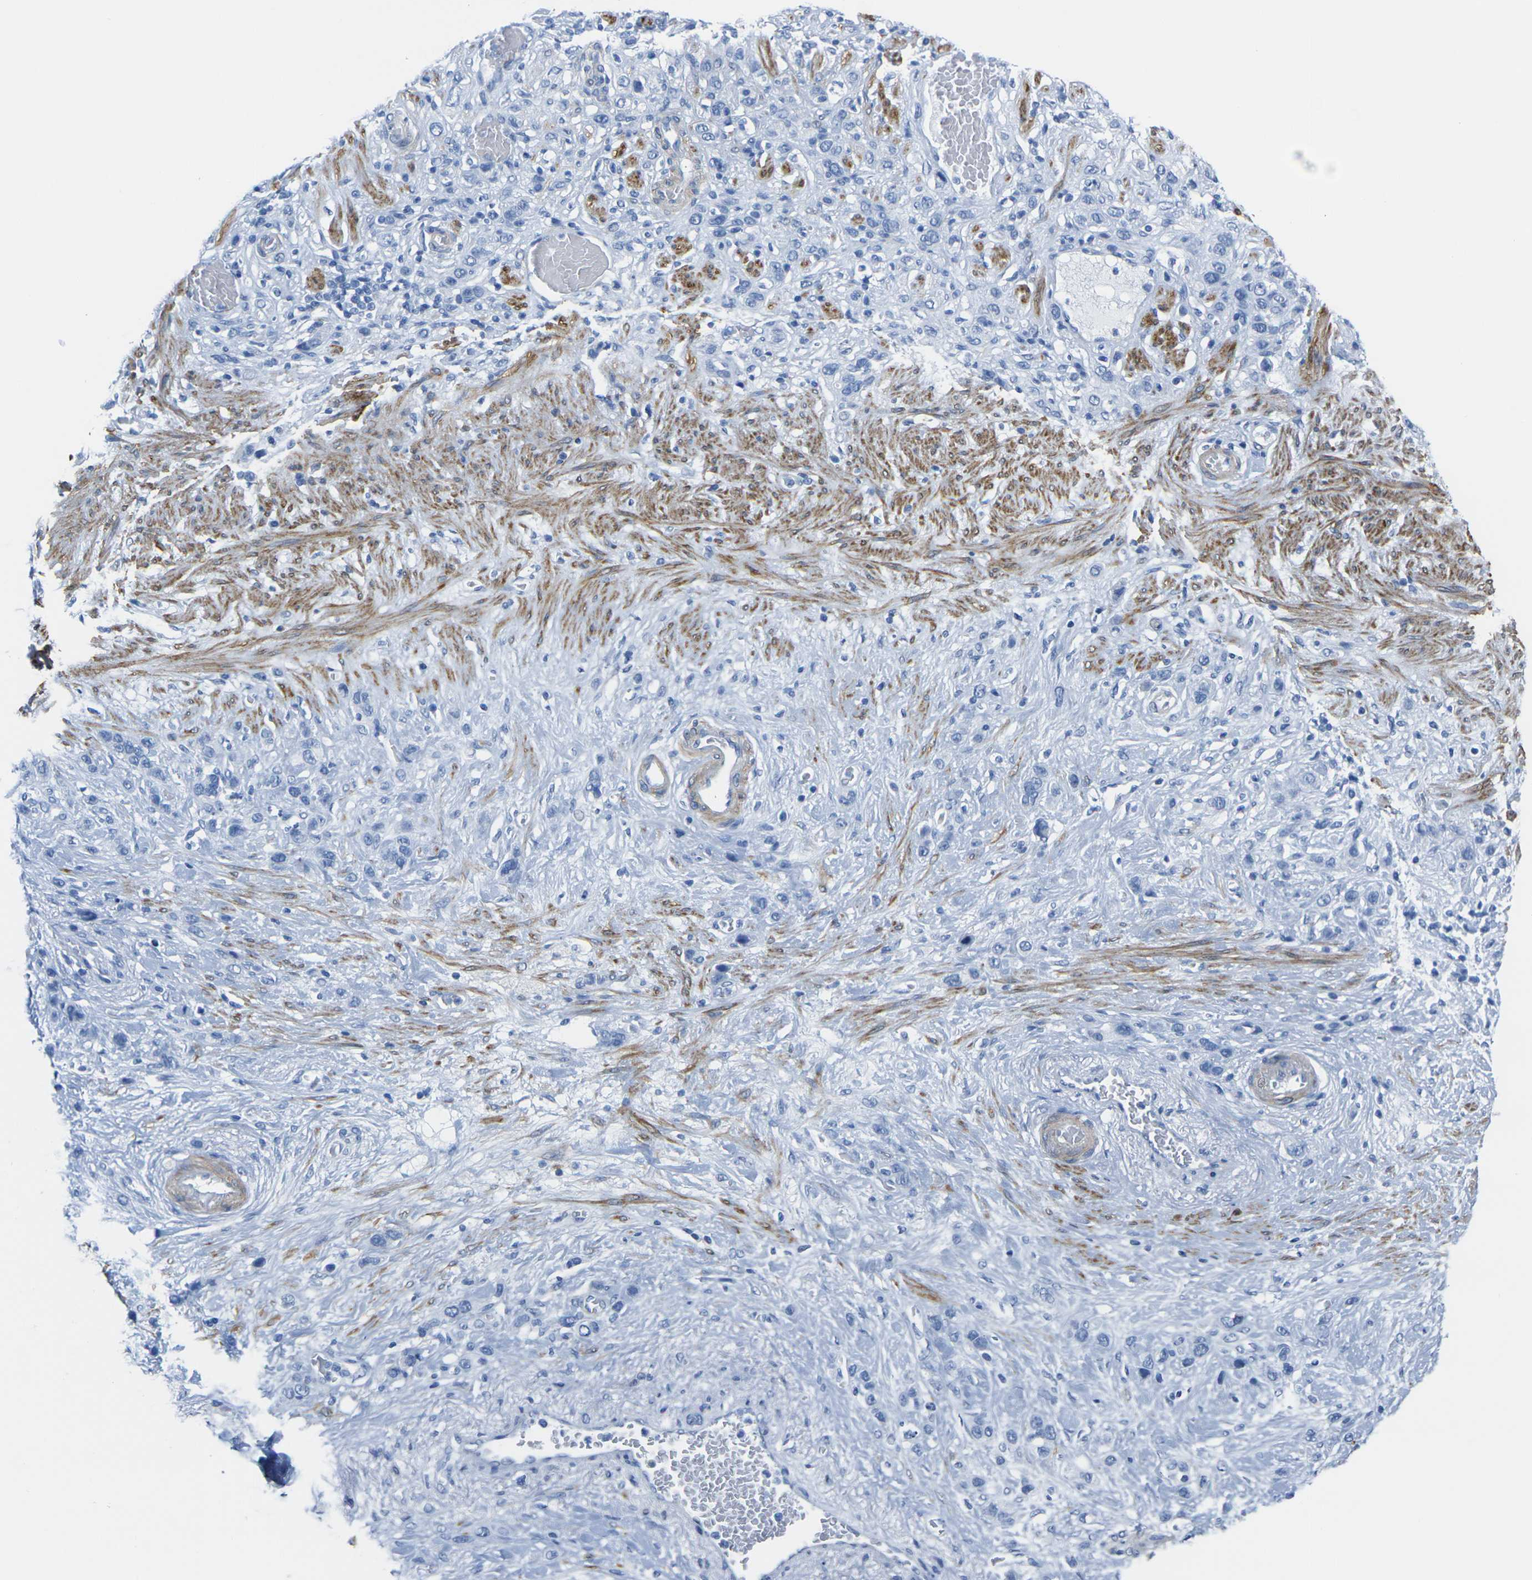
{"staining": {"intensity": "negative", "quantity": "none", "location": "none"}, "tissue": "stomach cancer", "cell_type": "Tumor cells", "image_type": "cancer", "snomed": [{"axis": "morphology", "description": "Adenocarcinoma, NOS"}, {"axis": "morphology", "description": "Adenocarcinoma, High grade"}, {"axis": "topography", "description": "Stomach, upper"}, {"axis": "topography", "description": "Stomach, lower"}], "caption": "IHC histopathology image of neoplastic tissue: human stomach cancer (adenocarcinoma) stained with DAB (3,3'-diaminobenzidine) displays no significant protein expression in tumor cells.", "gene": "CNN1", "patient": {"sex": "female", "age": 65}}